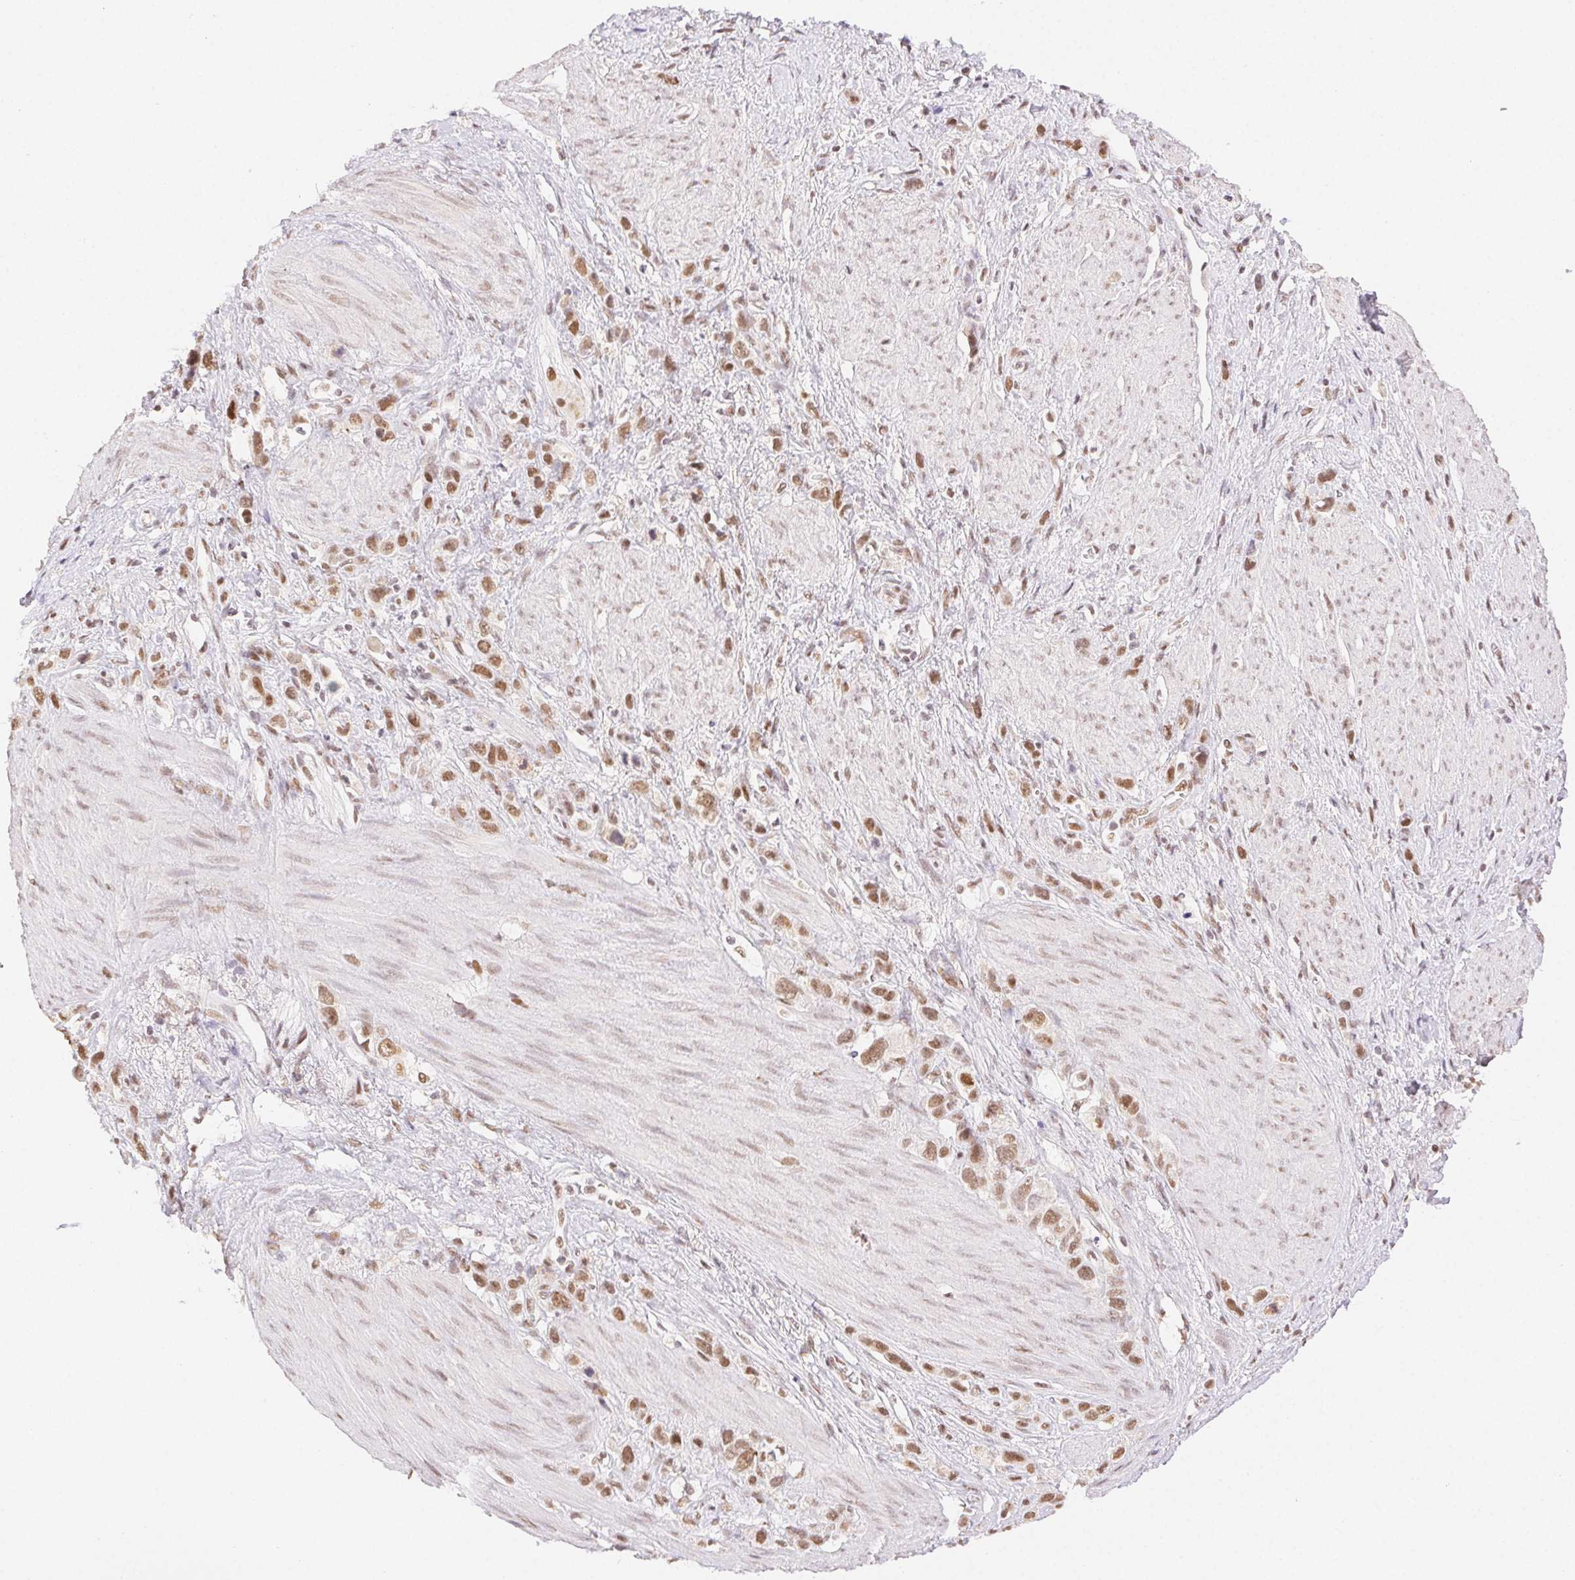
{"staining": {"intensity": "moderate", "quantity": ">75%", "location": "nuclear"}, "tissue": "stomach cancer", "cell_type": "Tumor cells", "image_type": "cancer", "snomed": [{"axis": "morphology", "description": "Adenocarcinoma, NOS"}, {"axis": "topography", "description": "Stomach"}], "caption": "Immunohistochemistry (IHC) image of neoplastic tissue: stomach cancer (adenocarcinoma) stained using IHC shows medium levels of moderate protein expression localized specifically in the nuclear of tumor cells, appearing as a nuclear brown color.", "gene": "H2AZ2", "patient": {"sex": "female", "age": 65}}